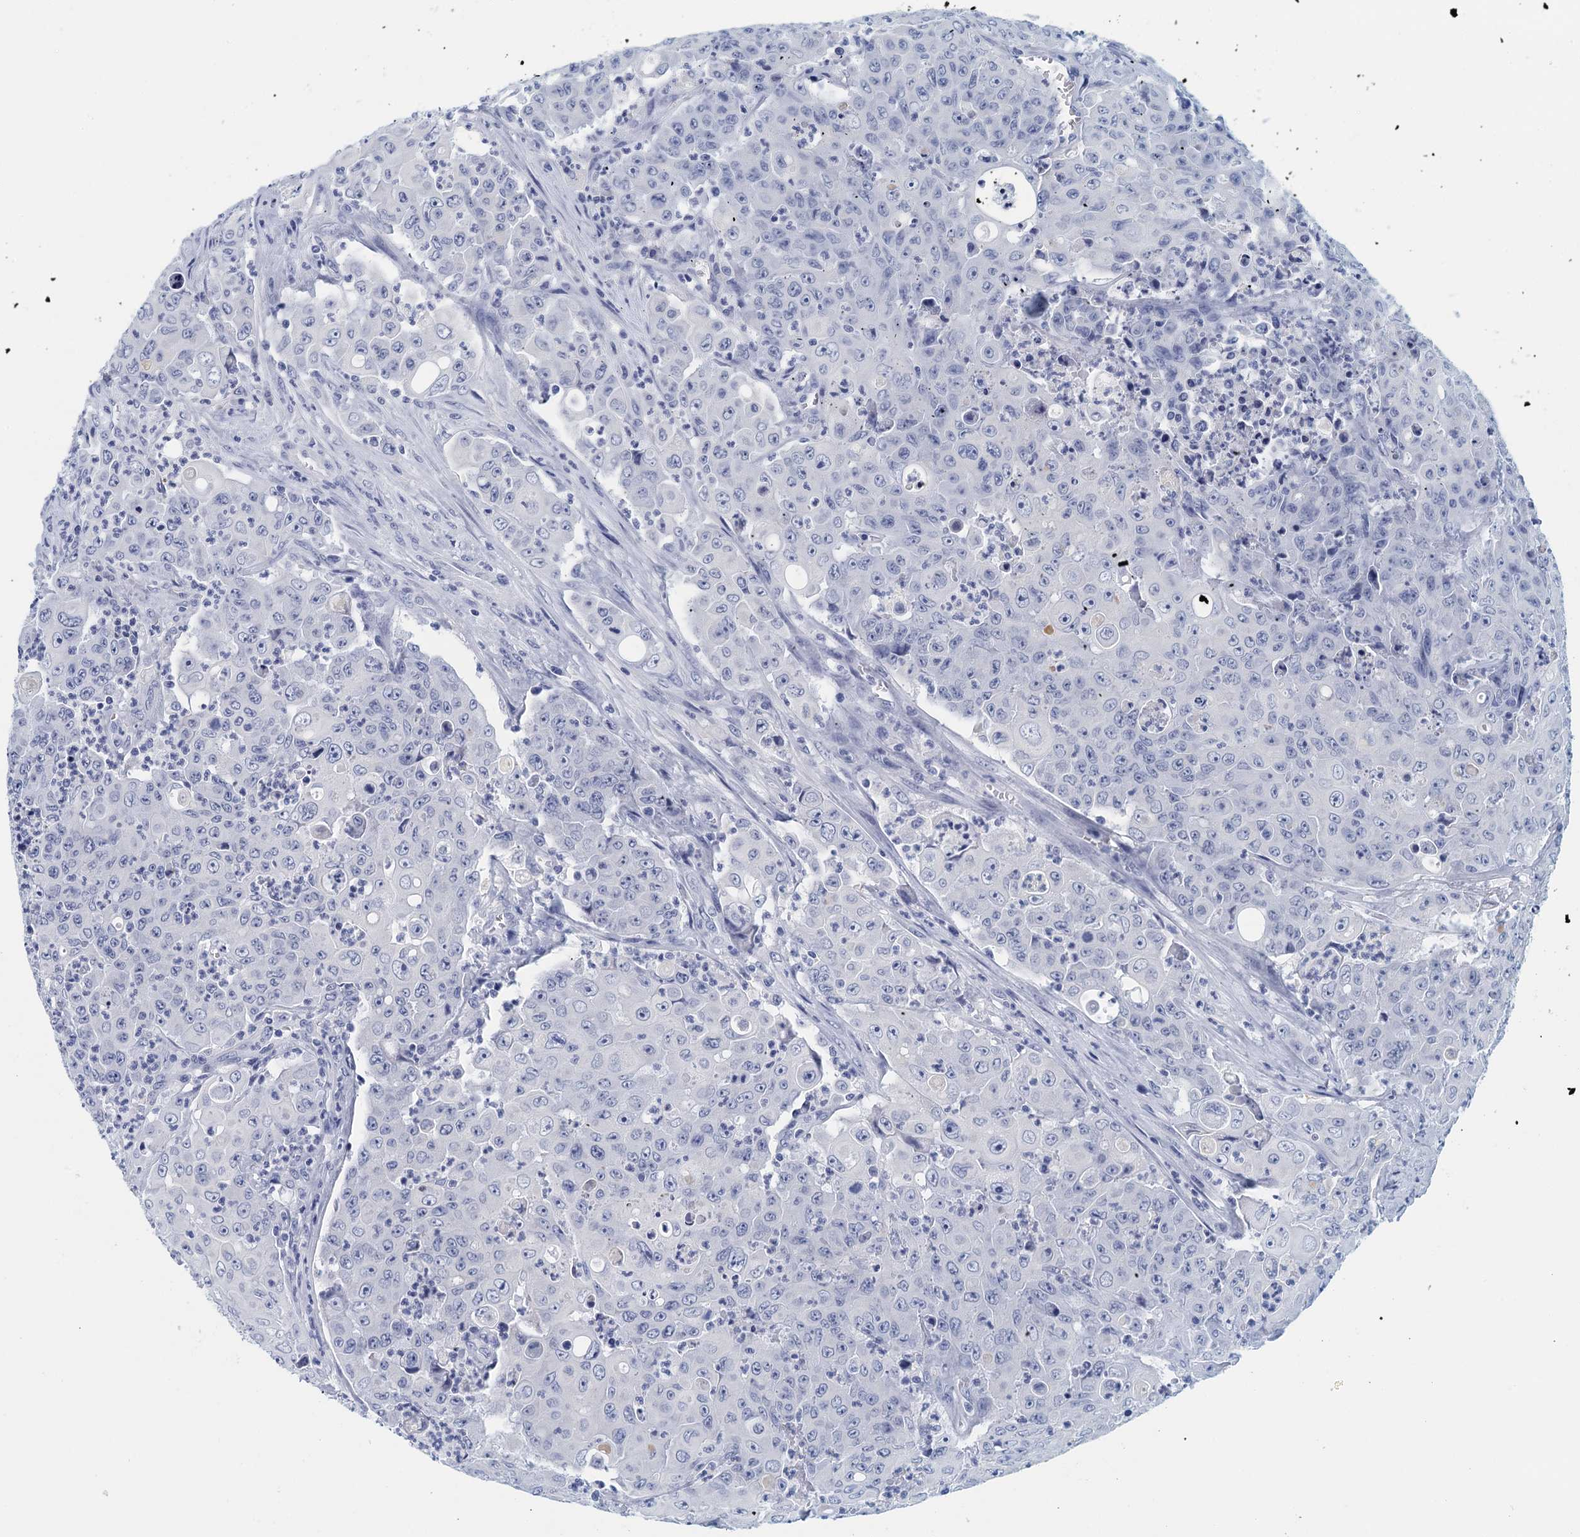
{"staining": {"intensity": "negative", "quantity": "none", "location": "none"}, "tissue": "colorectal cancer", "cell_type": "Tumor cells", "image_type": "cancer", "snomed": [{"axis": "morphology", "description": "Adenocarcinoma, NOS"}, {"axis": "topography", "description": "Colon"}], "caption": "High magnification brightfield microscopy of adenocarcinoma (colorectal) stained with DAB (3,3'-diaminobenzidine) (brown) and counterstained with hematoxylin (blue): tumor cells show no significant expression. Brightfield microscopy of immunohistochemistry stained with DAB (3,3'-diaminobenzidine) (brown) and hematoxylin (blue), captured at high magnification.", "gene": "CYP51A1", "patient": {"sex": "male", "age": 51}}